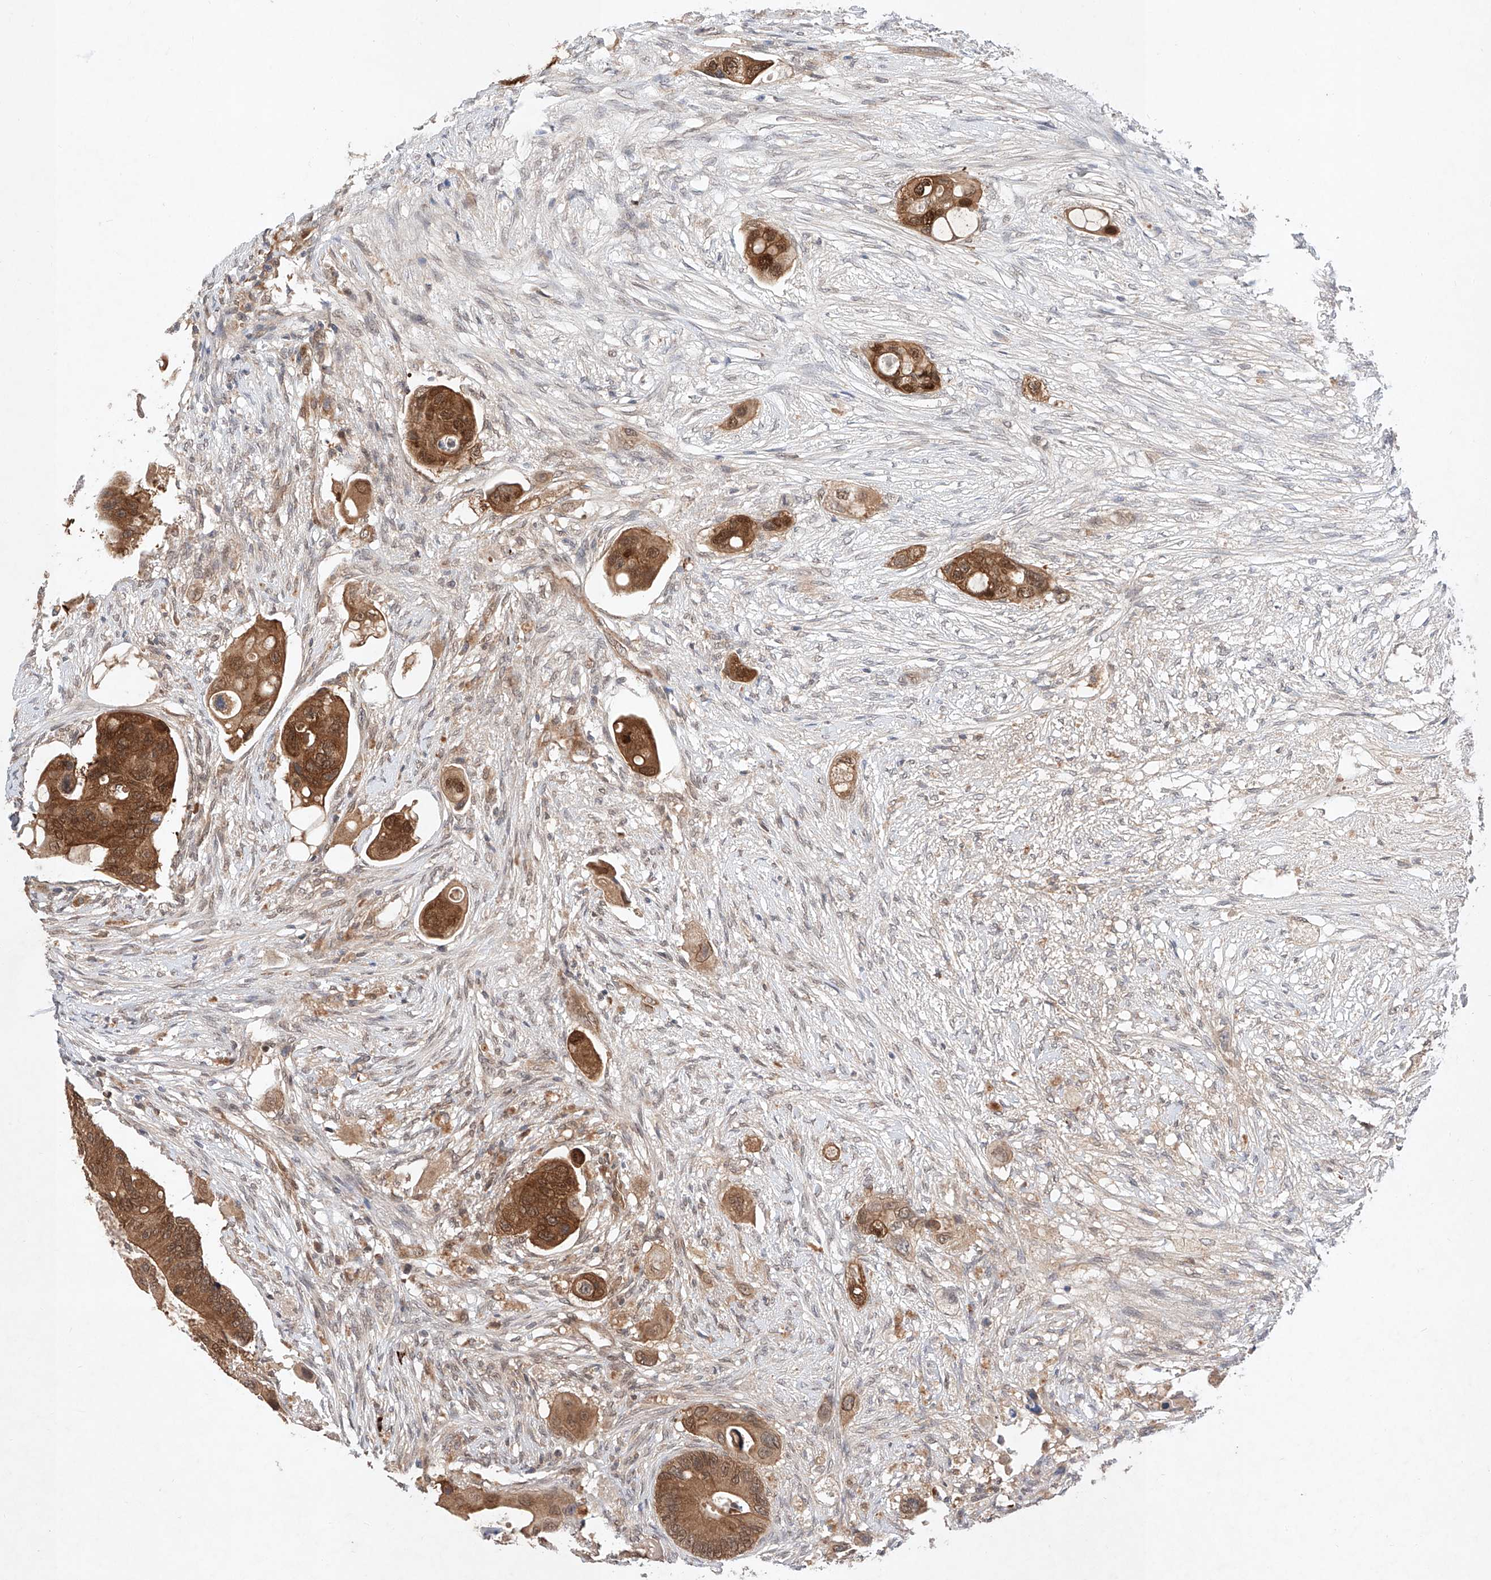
{"staining": {"intensity": "strong", "quantity": ">75%", "location": "cytoplasmic/membranous,nuclear"}, "tissue": "colorectal cancer", "cell_type": "Tumor cells", "image_type": "cancer", "snomed": [{"axis": "morphology", "description": "Adenocarcinoma, NOS"}, {"axis": "topography", "description": "Colon"}], "caption": "There is high levels of strong cytoplasmic/membranous and nuclear positivity in tumor cells of colorectal cancer (adenocarcinoma), as demonstrated by immunohistochemical staining (brown color).", "gene": "ZNF124", "patient": {"sex": "female", "age": 57}}